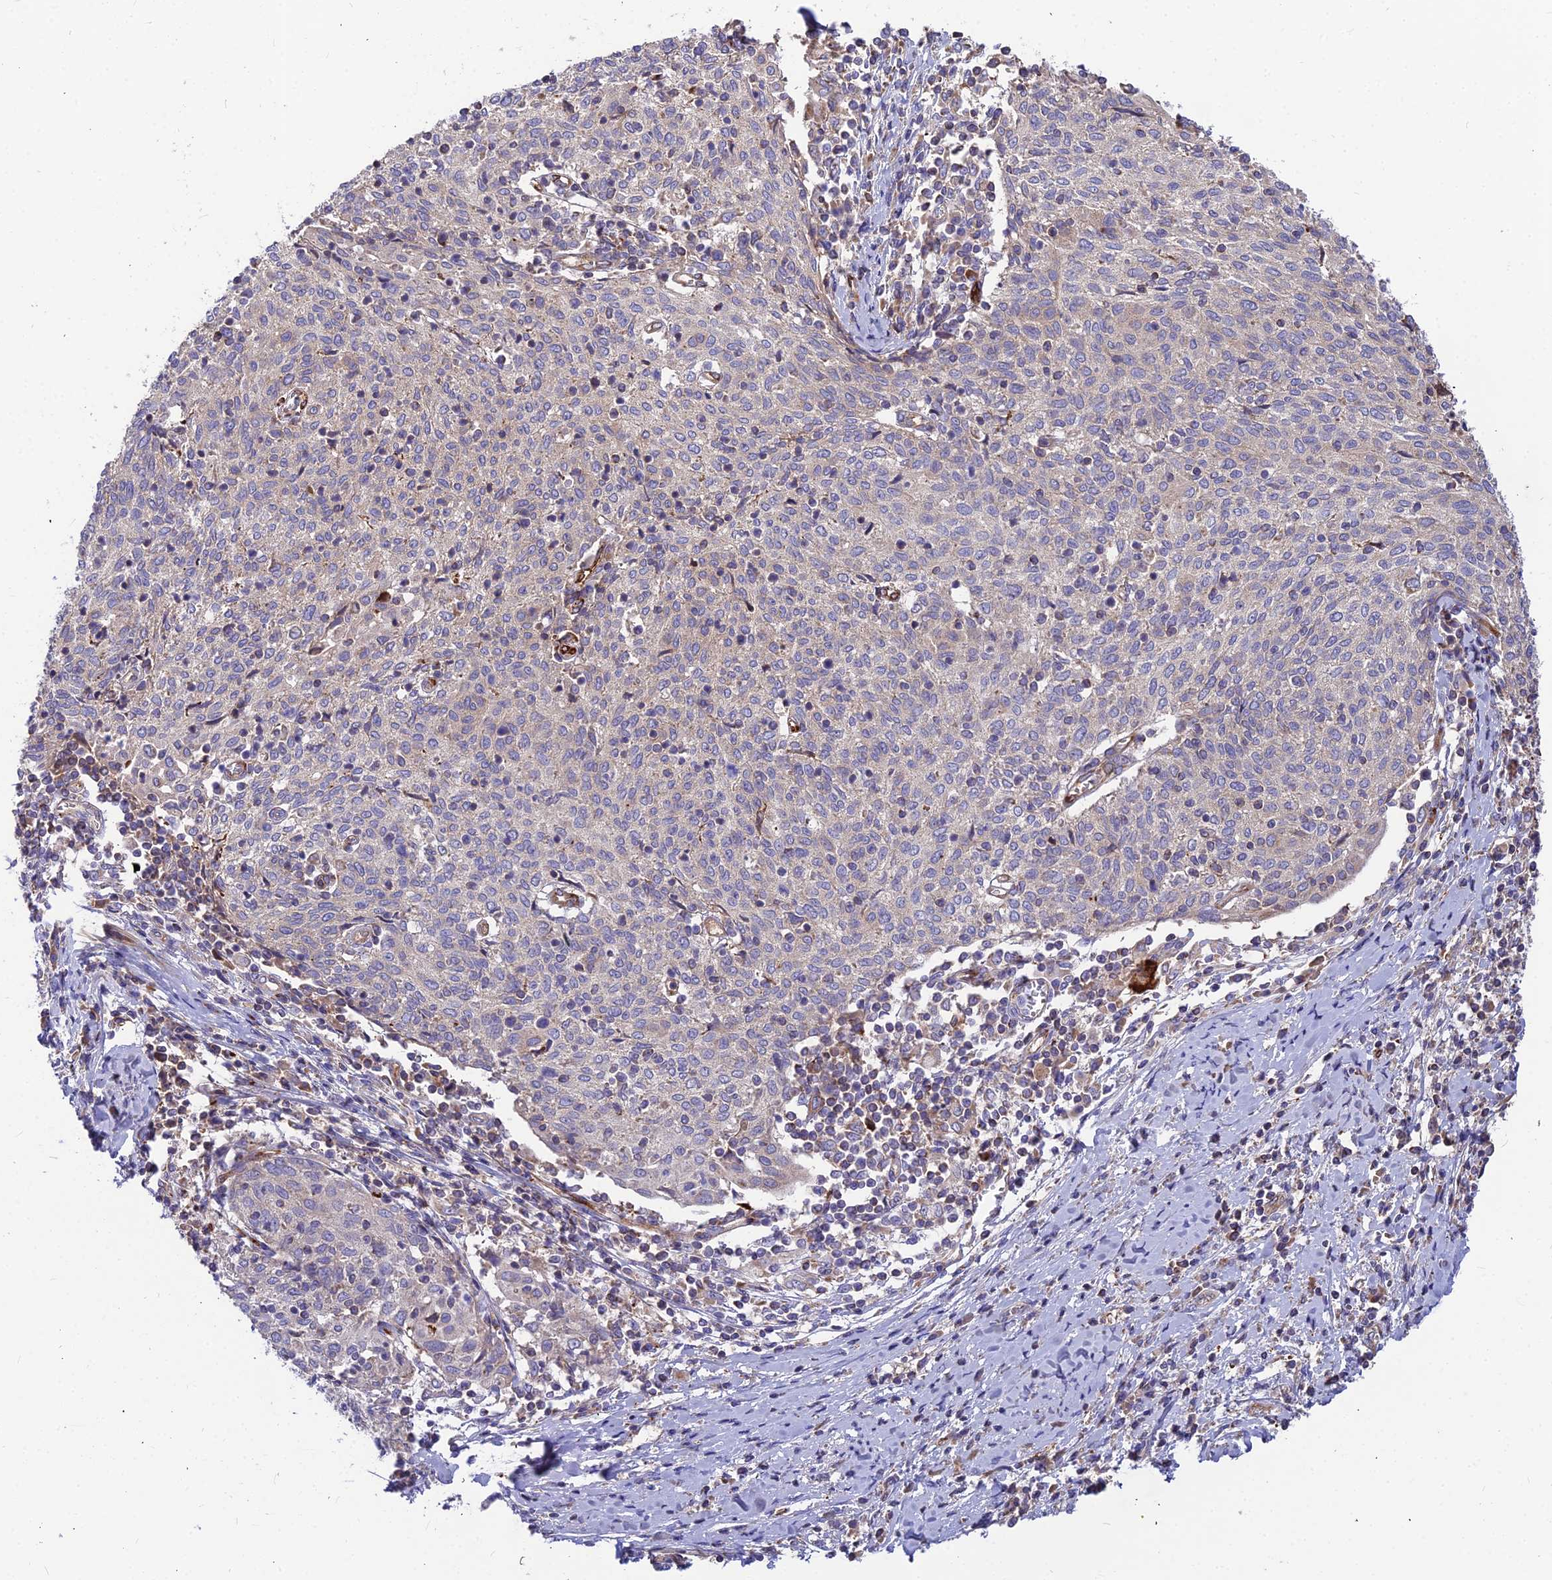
{"staining": {"intensity": "negative", "quantity": "none", "location": "none"}, "tissue": "cervical cancer", "cell_type": "Tumor cells", "image_type": "cancer", "snomed": [{"axis": "morphology", "description": "Squamous cell carcinoma, NOS"}, {"axis": "topography", "description": "Cervix"}], "caption": "There is no significant expression in tumor cells of squamous cell carcinoma (cervical). (DAB (3,3'-diaminobenzidine) immunohistochemistry, high magnification).", "gene": "ASPHD1", "patient": {"sex": "female", "age": 52}}